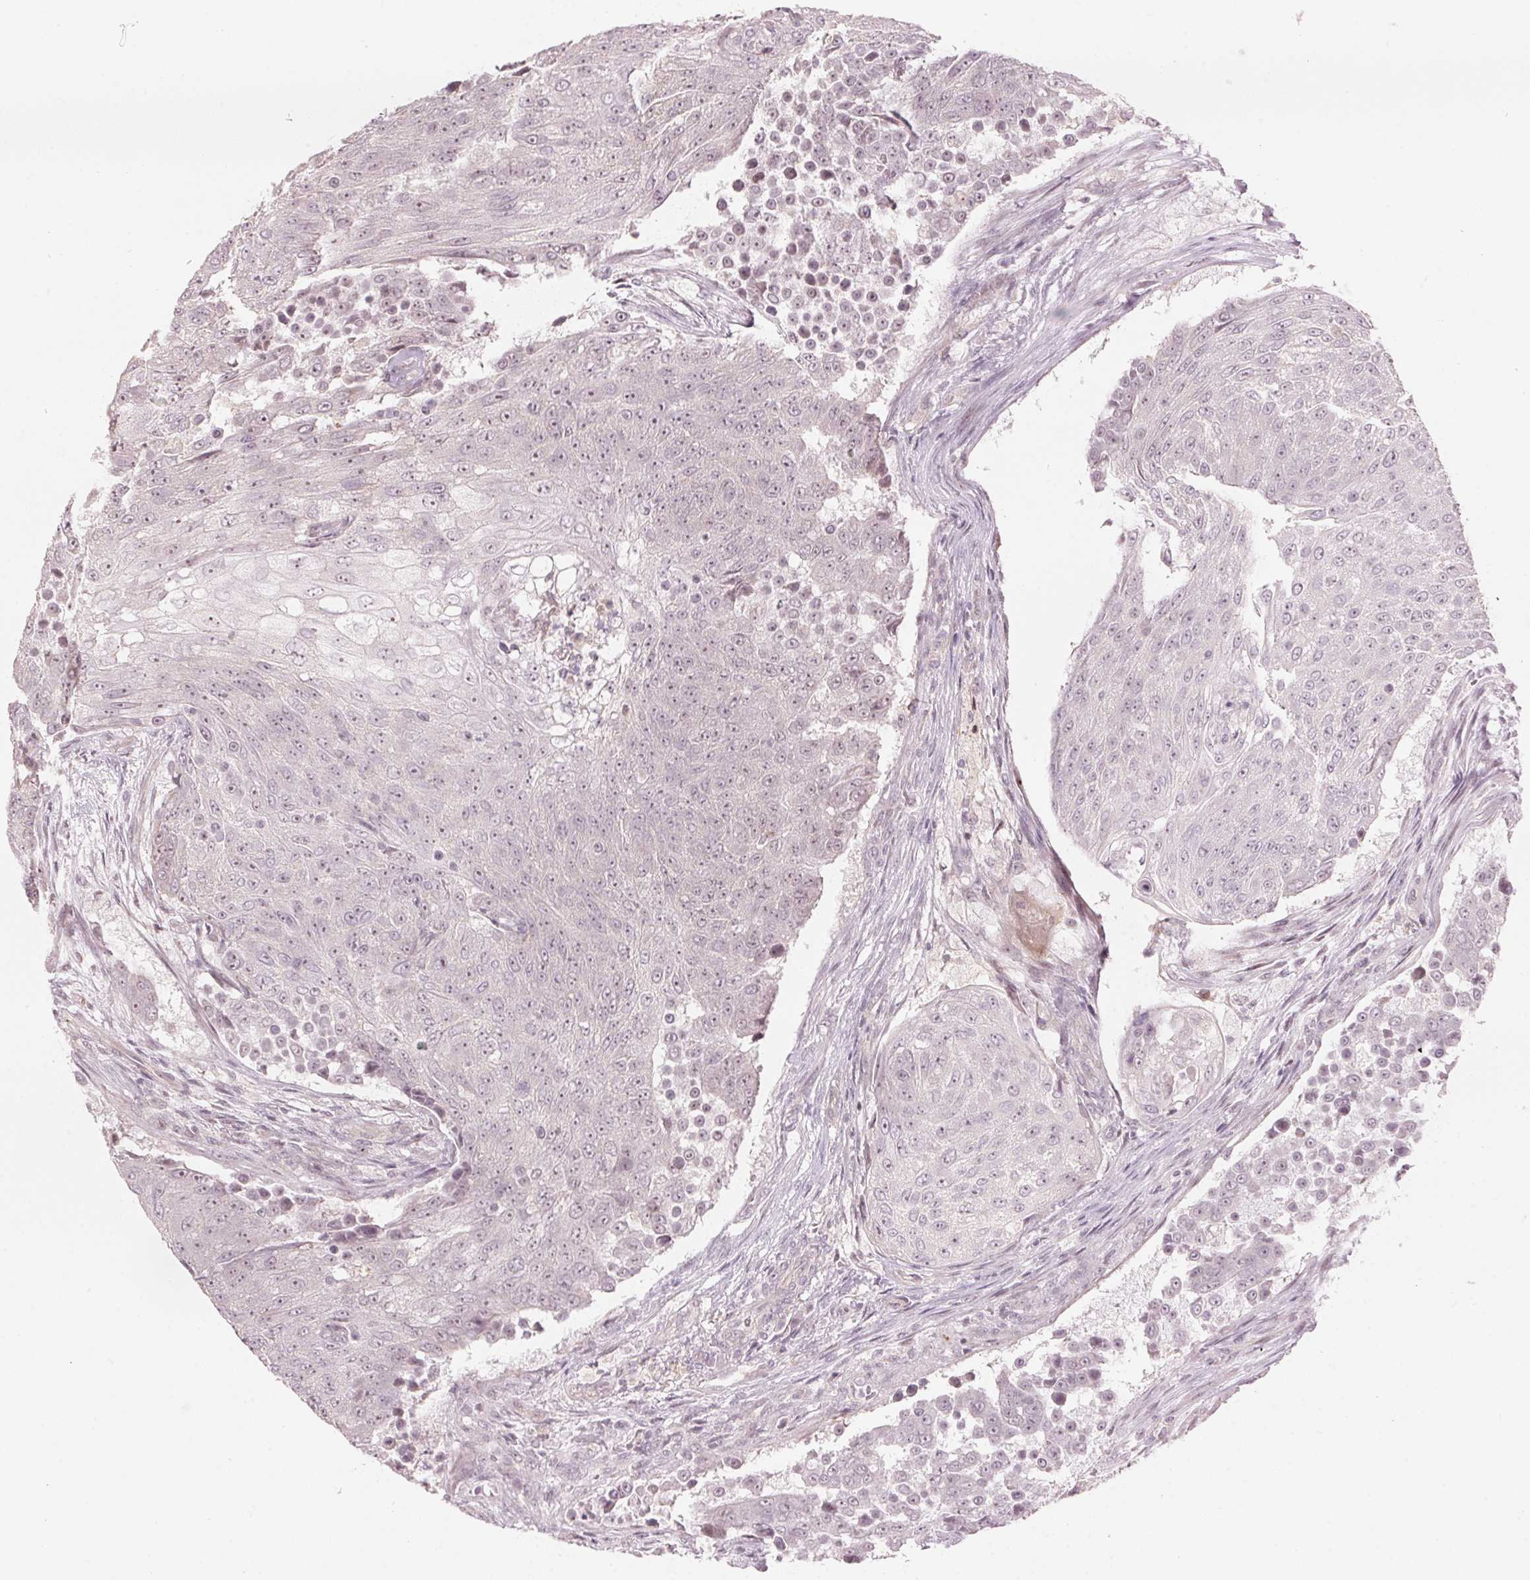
{"staining": {"intensity": "negative", "quantity": "none", "location": "none"}, "tissue": "urothelial cancer", "cell_type": "Tumor cells", "image_type": "cancer", "snomed": [{"axis": "morphology", "description": "Urothelial carcinoma, High grade"}, {"axis": "topography", "description": "Urinary bladder"}], "caption": "Tumor cells show no significant protein expression in high-grade urothelial carcinoma.", "gene": "TMED6", "patient": {"sex": "female", "age": 63}}